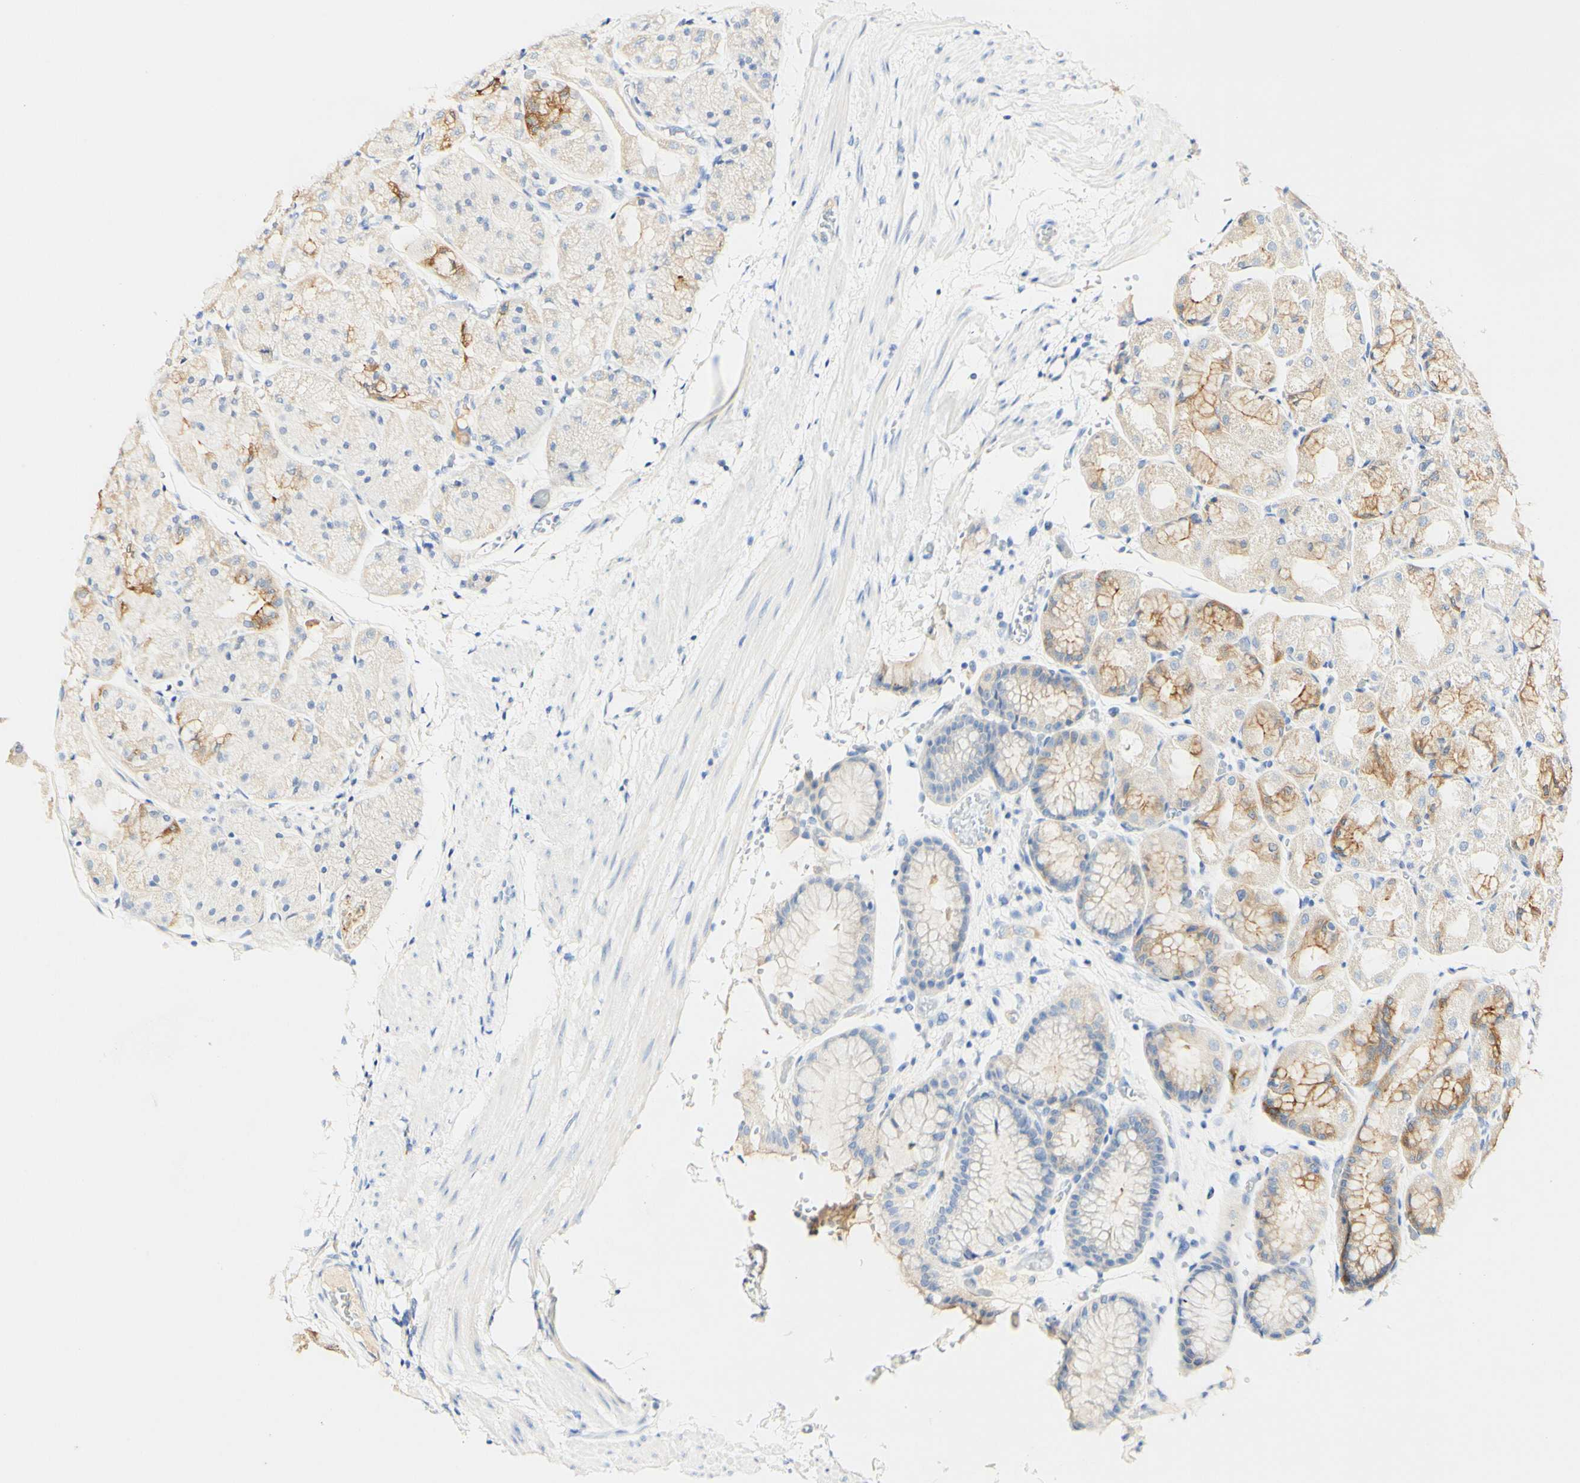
{"staining": {"intensity": "moderate", "quantity": "<25%", "location": "cytoplasmic/membranous"}, "tissue": "stomach", "cell_type": "Glandular cells", "image_type": "normal", "snomed": [{"axis": "morphology", "description": "Normal tissue, NOS"}, {"axis": "topography", "description": "Stomach, upper"}], "caption": "Immunohistochemical staining of benign stomach shows moderate cytoplasmic/membranous protein expression in about <25% of glandular cells.", "gene": "PIGR", "patient": {"sex": "male", "age": 72}}